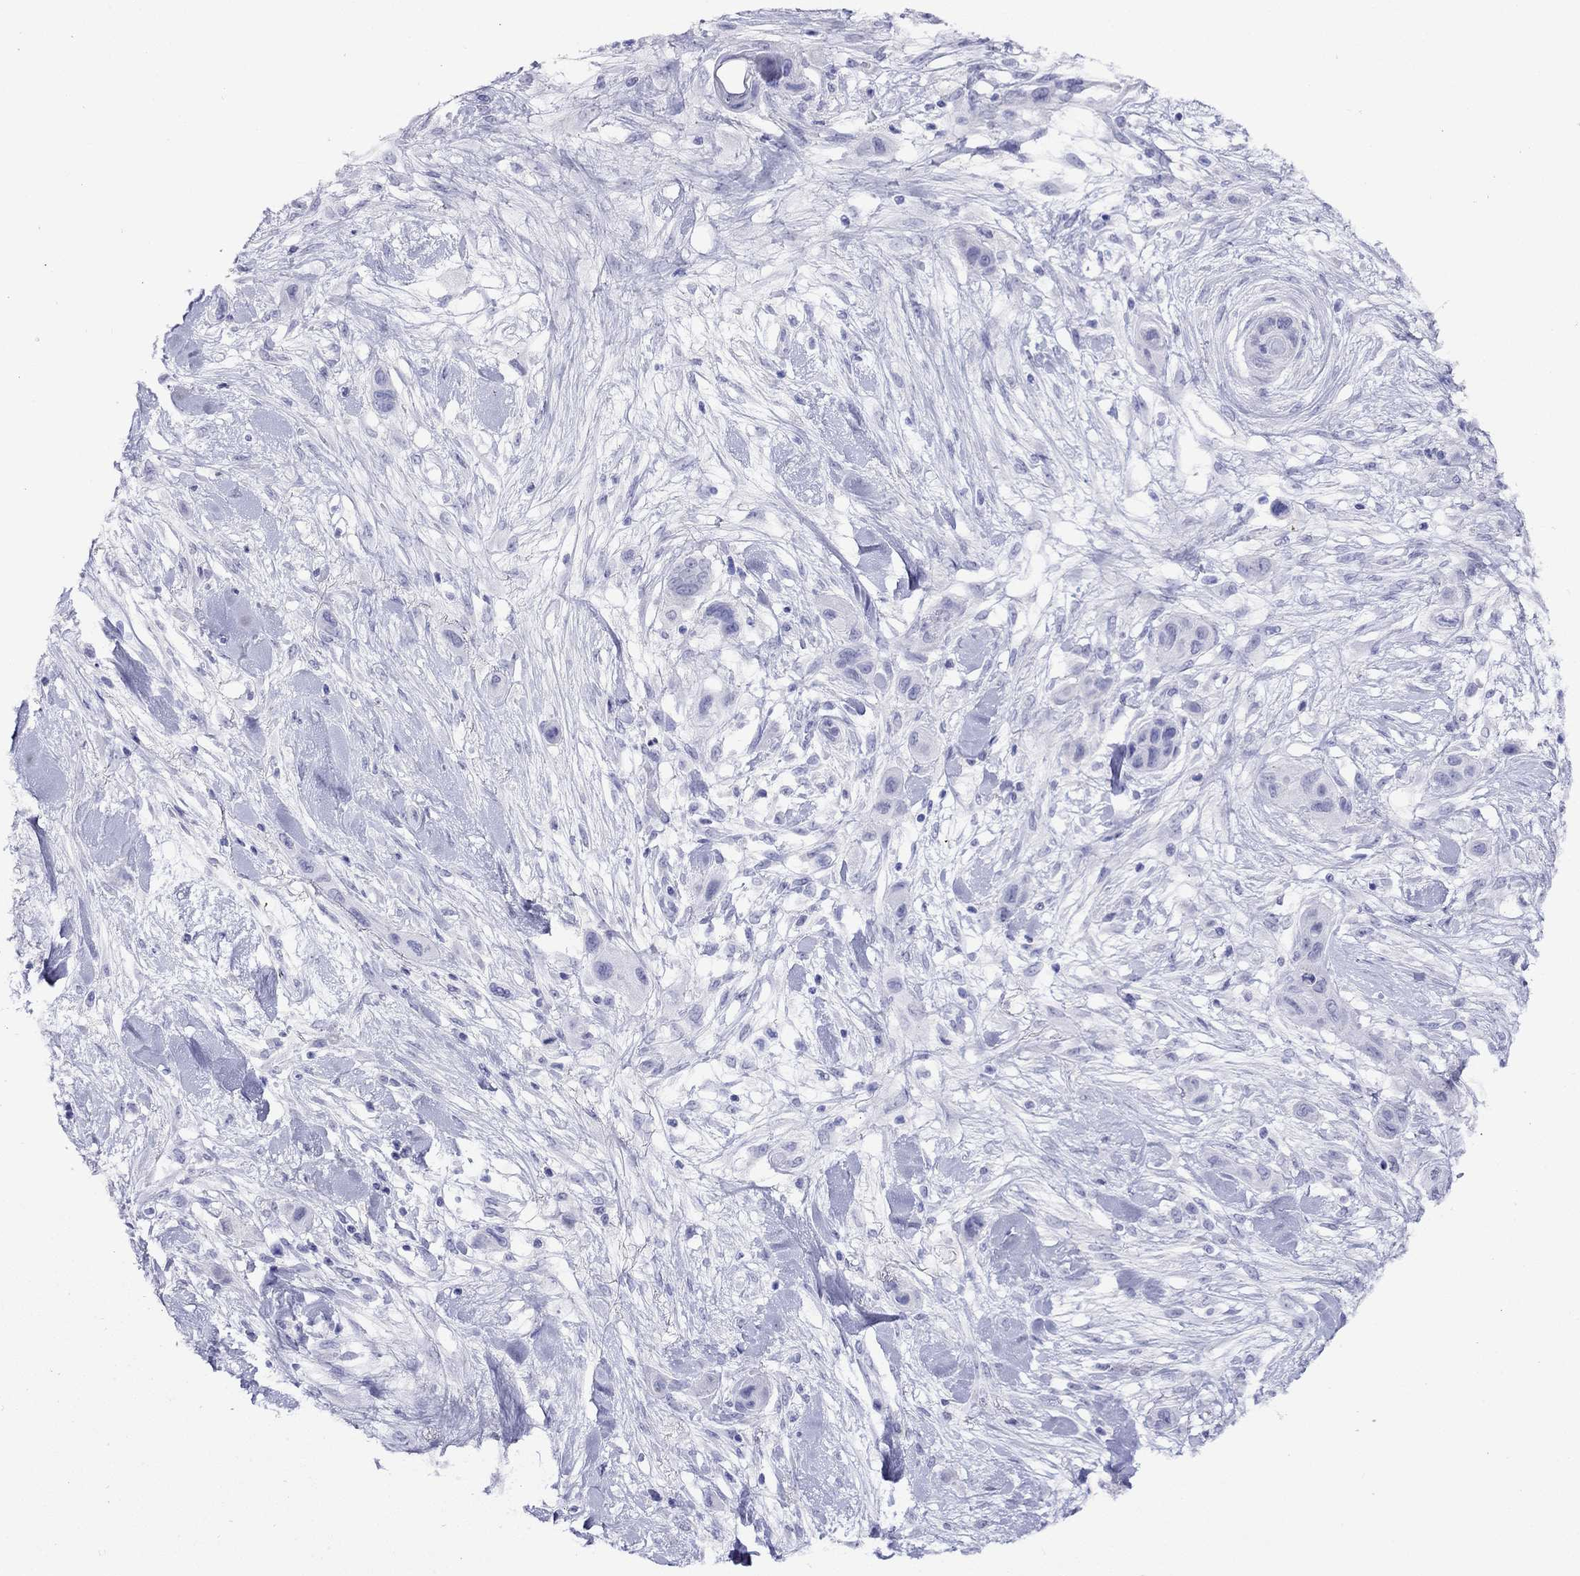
{"staining": {"intensity": "negative", "quantity": "none", "location": "none"}, "tissue": "skin cancer", "cell_type": "Tumor cells", "image_type": "cancer", "snomed": [{"axis": "morphology", "description": "Squamous cell carcinoma, NOS"}, {"axis": "topography", "description": "Skin"}], "caption": "Tumor cells are negative for brown protein staining in skin squamous cell carcinoma.", "gene": "SLC30A8", "patient": {"sex": "male", "age": 79}}